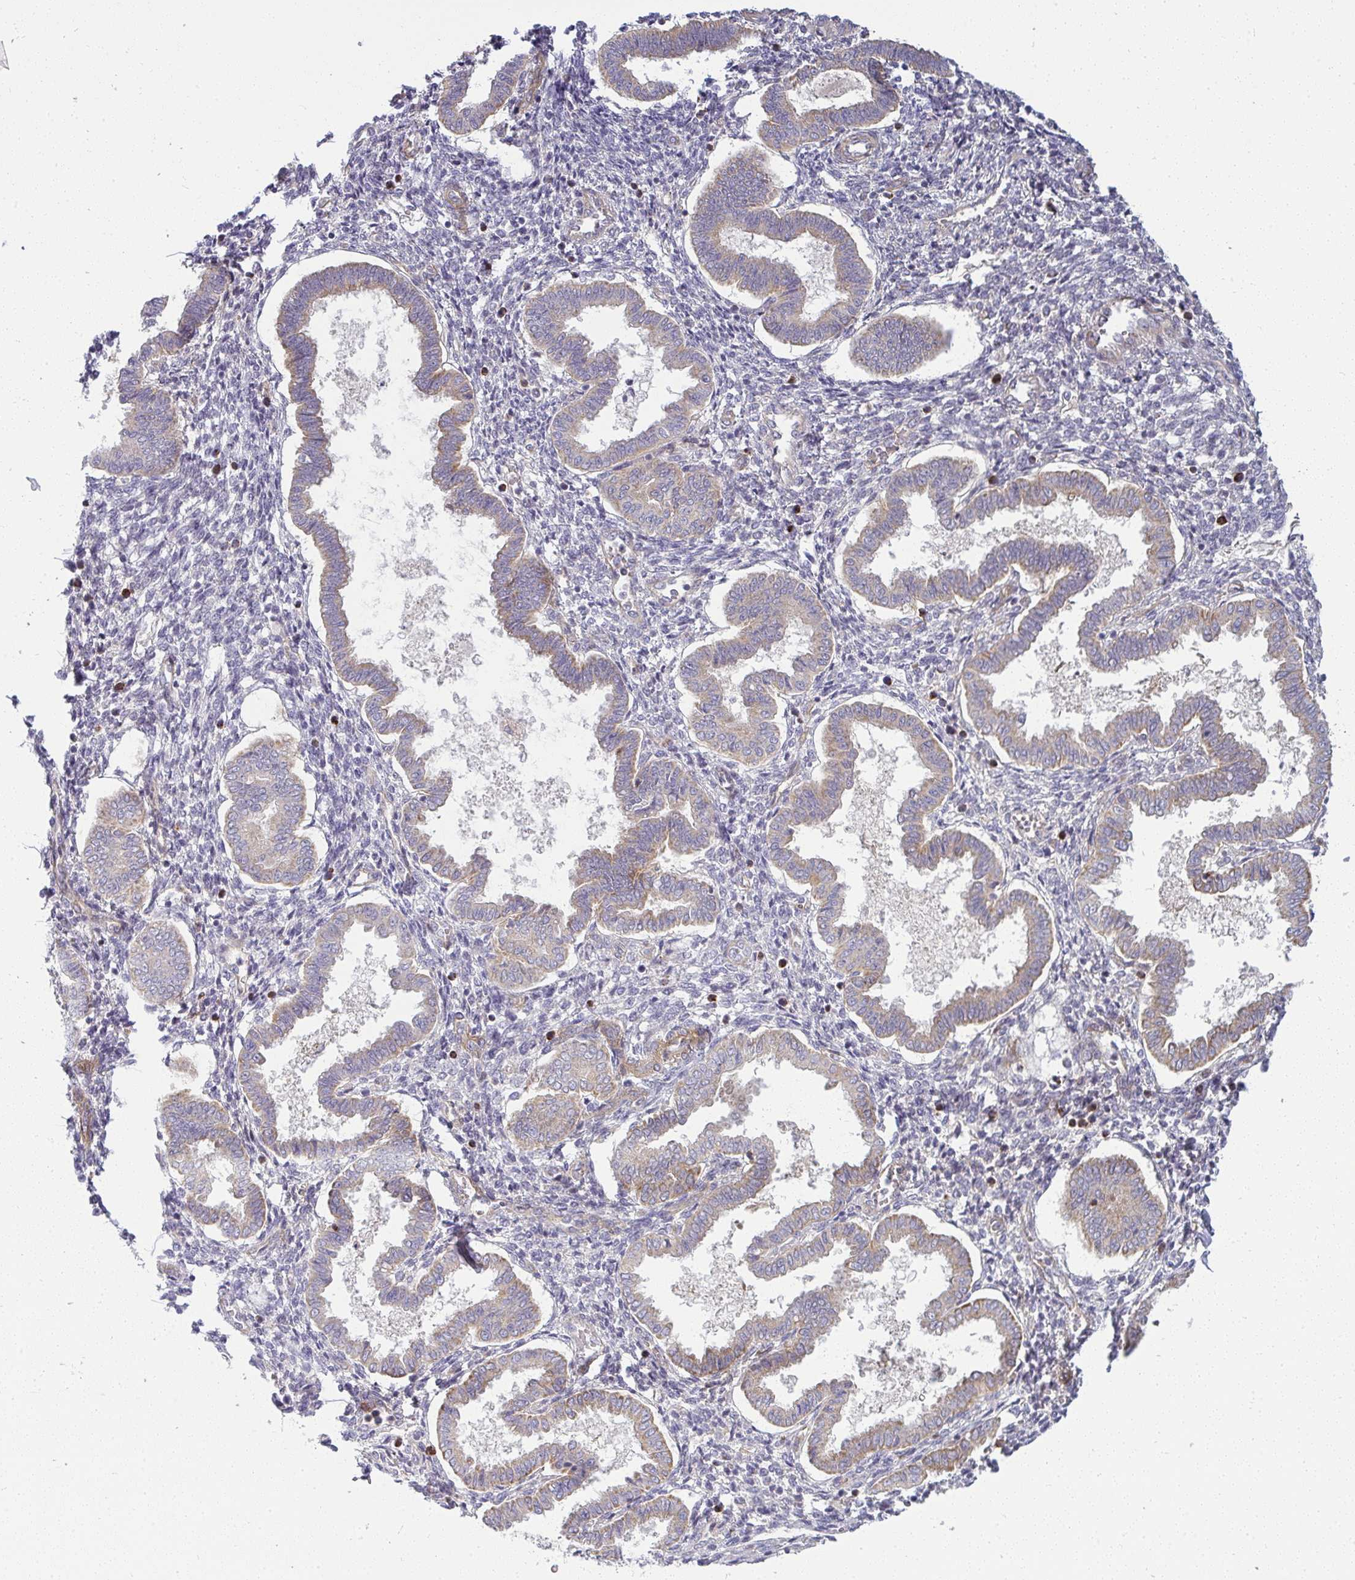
{"staining": {"intensity": "weak", "quantity": "<25%", "location": "cytoplasmic/membranous"}, "tissue": "endometrium", "cell_type": "Cells in endometrial stroma", "image_type": "normal", "snomed": [{"axis": "morphology", "description": "Normal tissue, NOS"}, {"axis": "topography", "description": "Endometrium"}], "caption": "DAB (3,3'-diaminobenzidine) immunohistochemical staining of benign human endometrium demonstrates no significant positivity in cells in endometrial stroma. Brightfield microscopy of immunohistochemistry (IHC) stained with DAB (3,3'-diaminobenzidine) (brown) and hematoxylin (blue), captured at high magnification.", "gene": "IFIT3", "patient": {"sex": "female", "age": 24}}